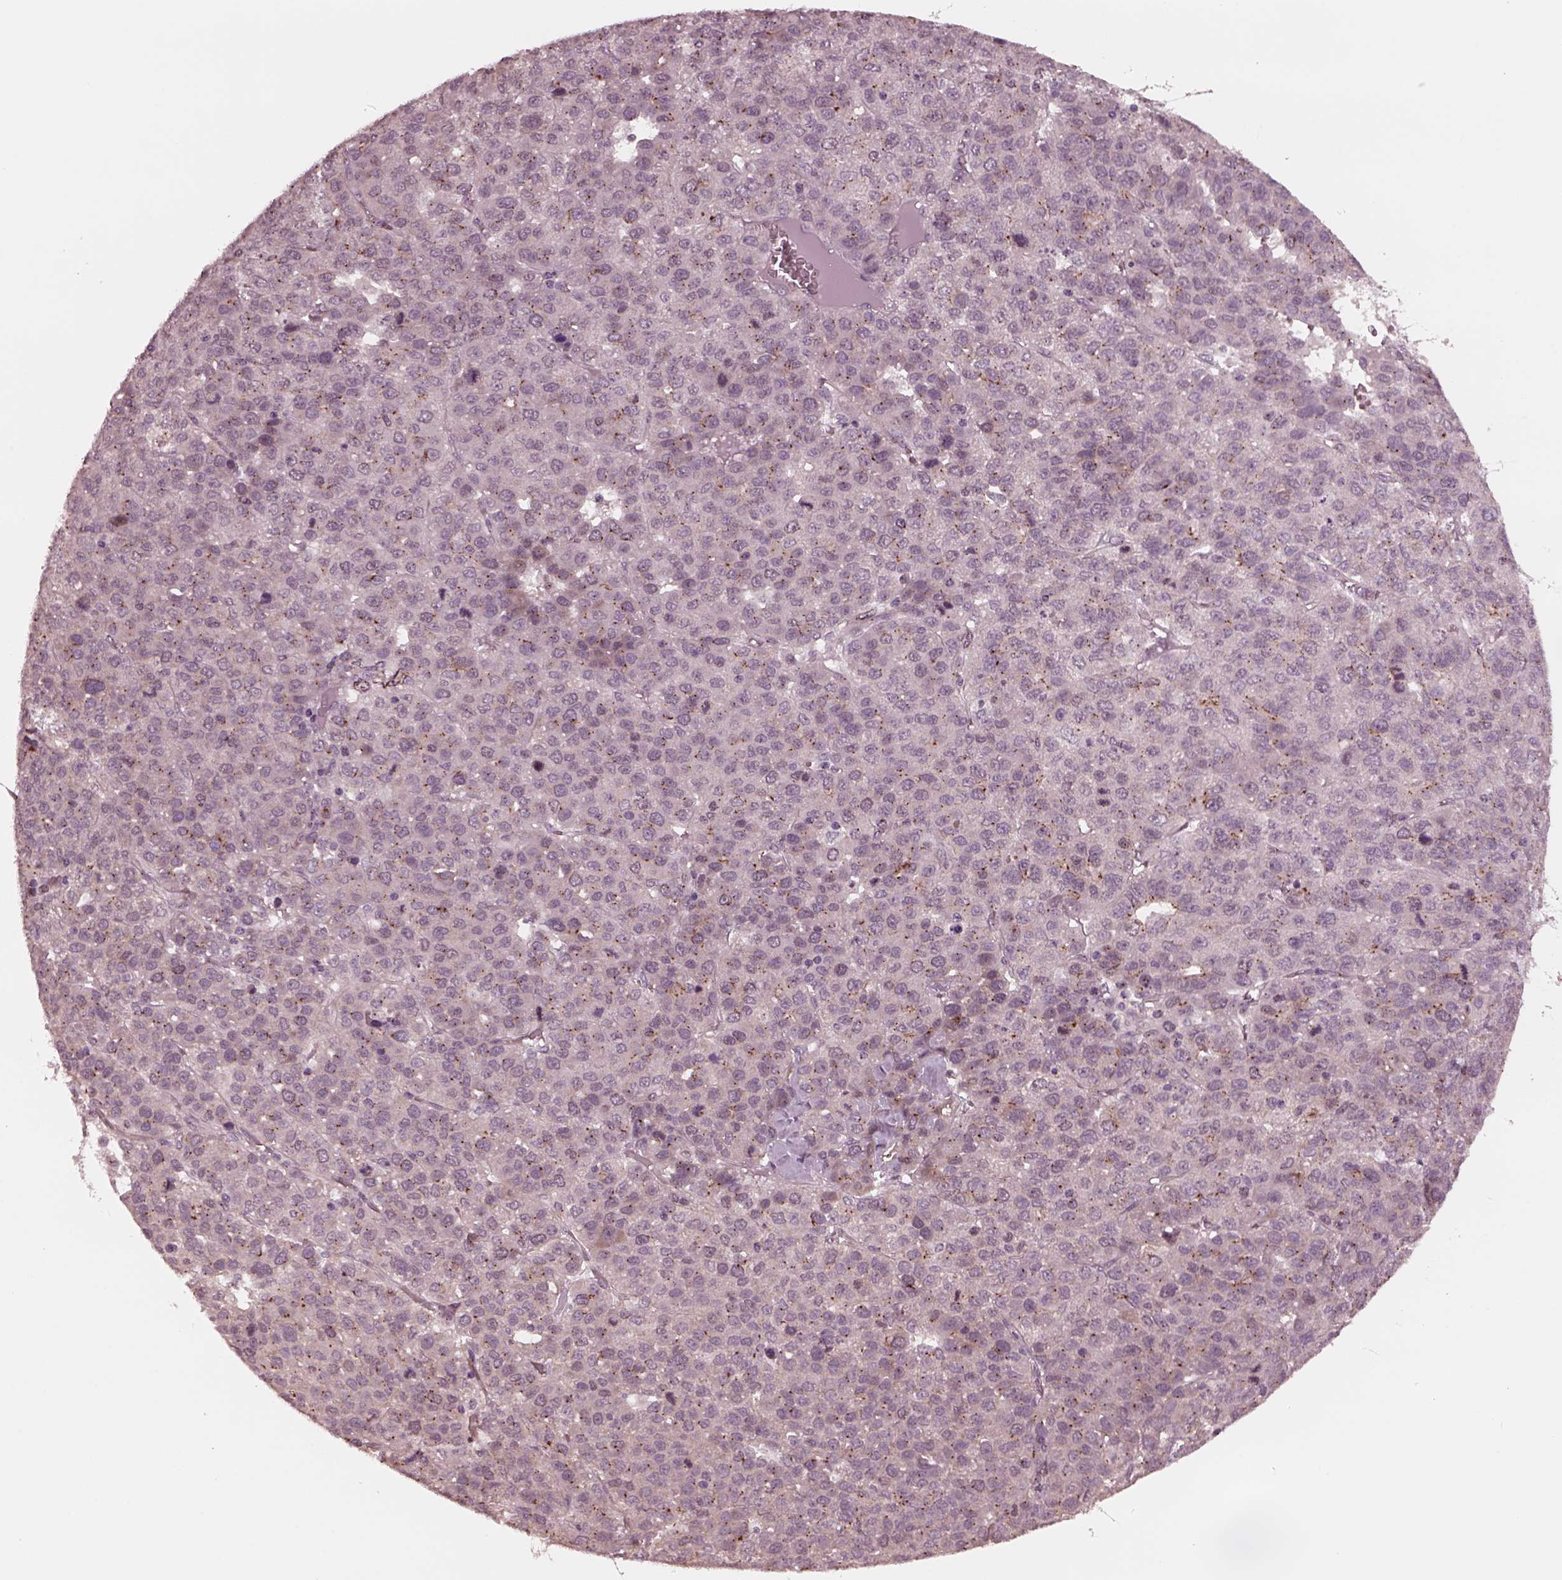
{"staining": {"intensity": "weak", "quantity": "<25%", "location": "cytoplasmic/membranous"}, "tissue": "liver cancer", "cell_type": "Tumor cells", "image_type": "cancer", "snomed": [{"axis": "morphology", "description": "Carcinoma, Hepatocellular, NOS"}, {"axis": "topography", "description": "Liver"}], "caption": "Tumor cells are negative for brown protein staining in liver hepatocellular carcinoma. (Brightfield microscopy of DAB (3,3'-diaminobenzidine) IHC at high magnification).", "gene": "SAXO1", "patient": {"sex": "male", "age": 69}}